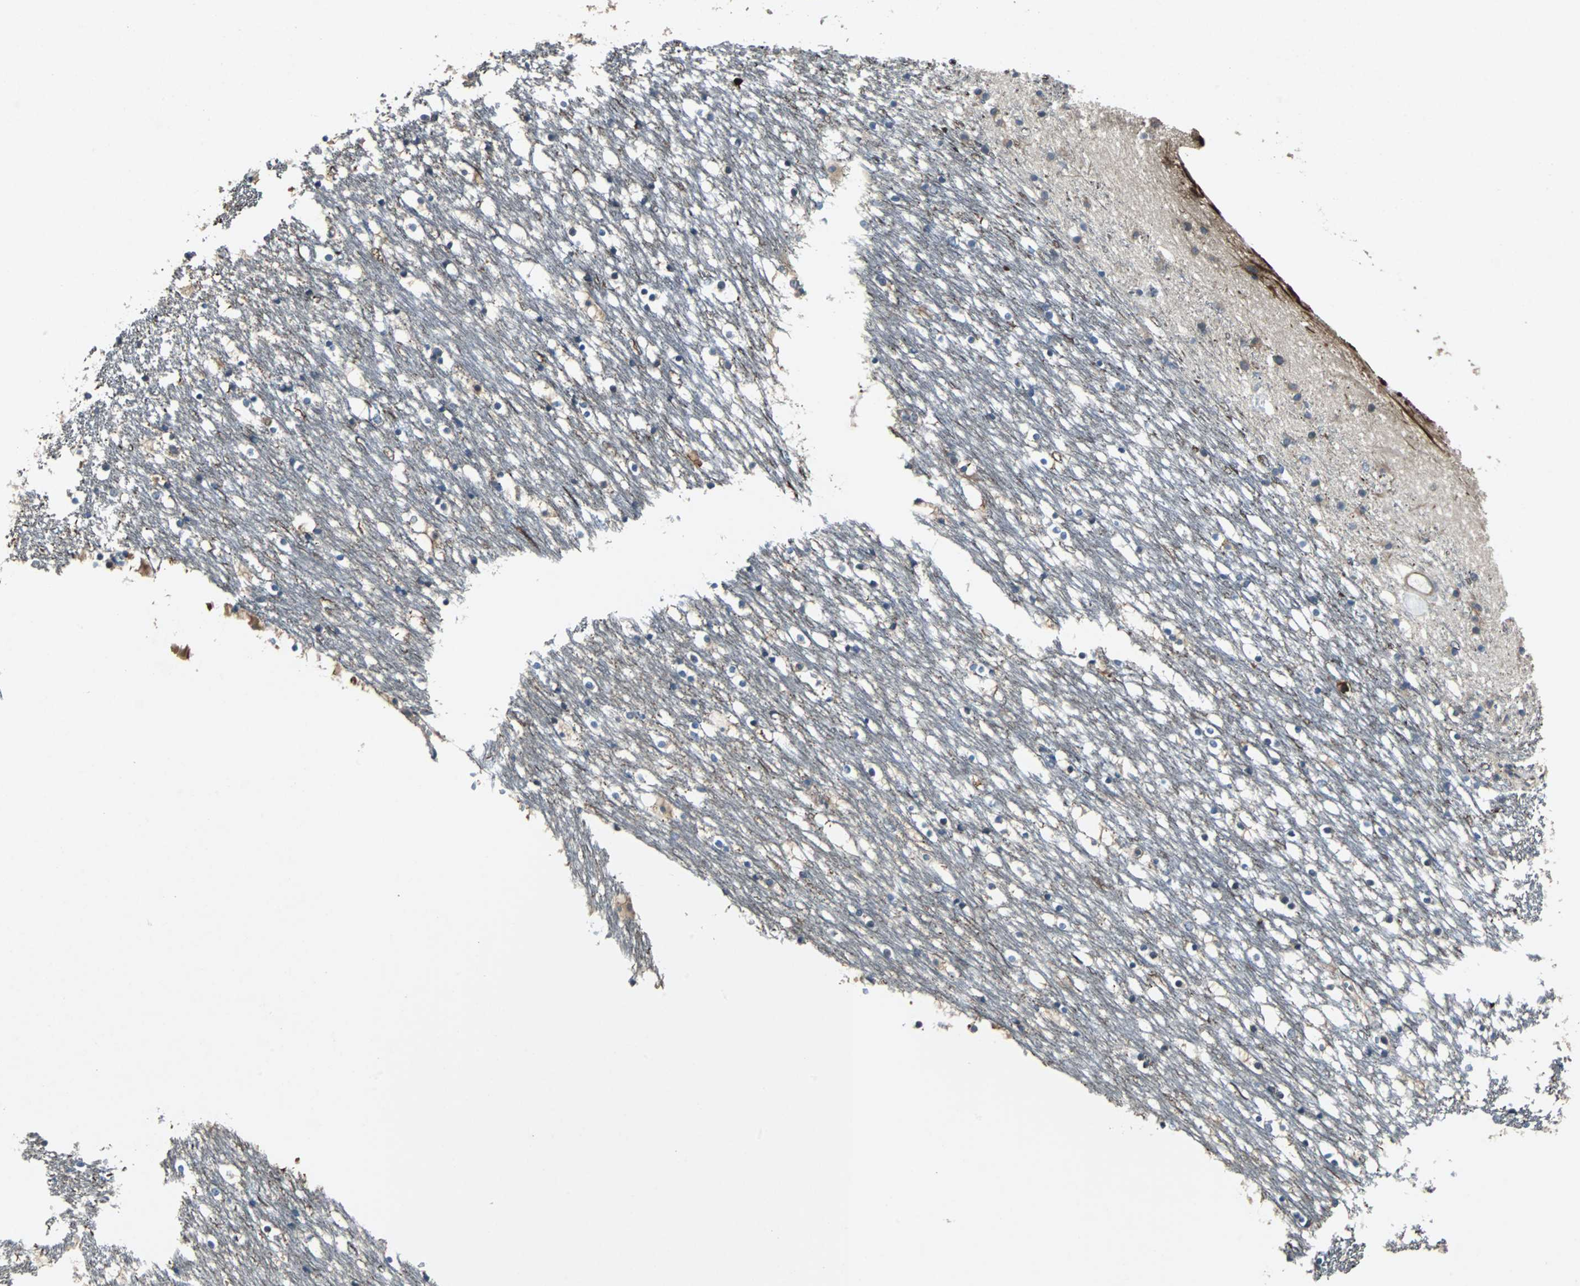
{"staining": {"intensity": "moderate", "quantity": "25%-75%", "location": "cytoplasmic/membranous"}, "tissue": "caudate", "cell_type": "Glial cells", "image_type": "normal", "snomed": [{"axis": "morphology", "description": "Normal tissue, NOS"}, {"axis": "topography", "description": "Lateral ventricle wall"}], "caption": "Glial cells reveal medium levels of moderate cytoplasmic/membranous expression in about 25%-75% of cells in unremarkable human caudate. The protein of interest is stained brown, and the nuclei are stained in blue (DAB (3,3'-diaminobenzidine) IHC with brightfield microscopy, high magnification).", "gene": "CHP1", "patient": {"sex": "male", "age": 45}}